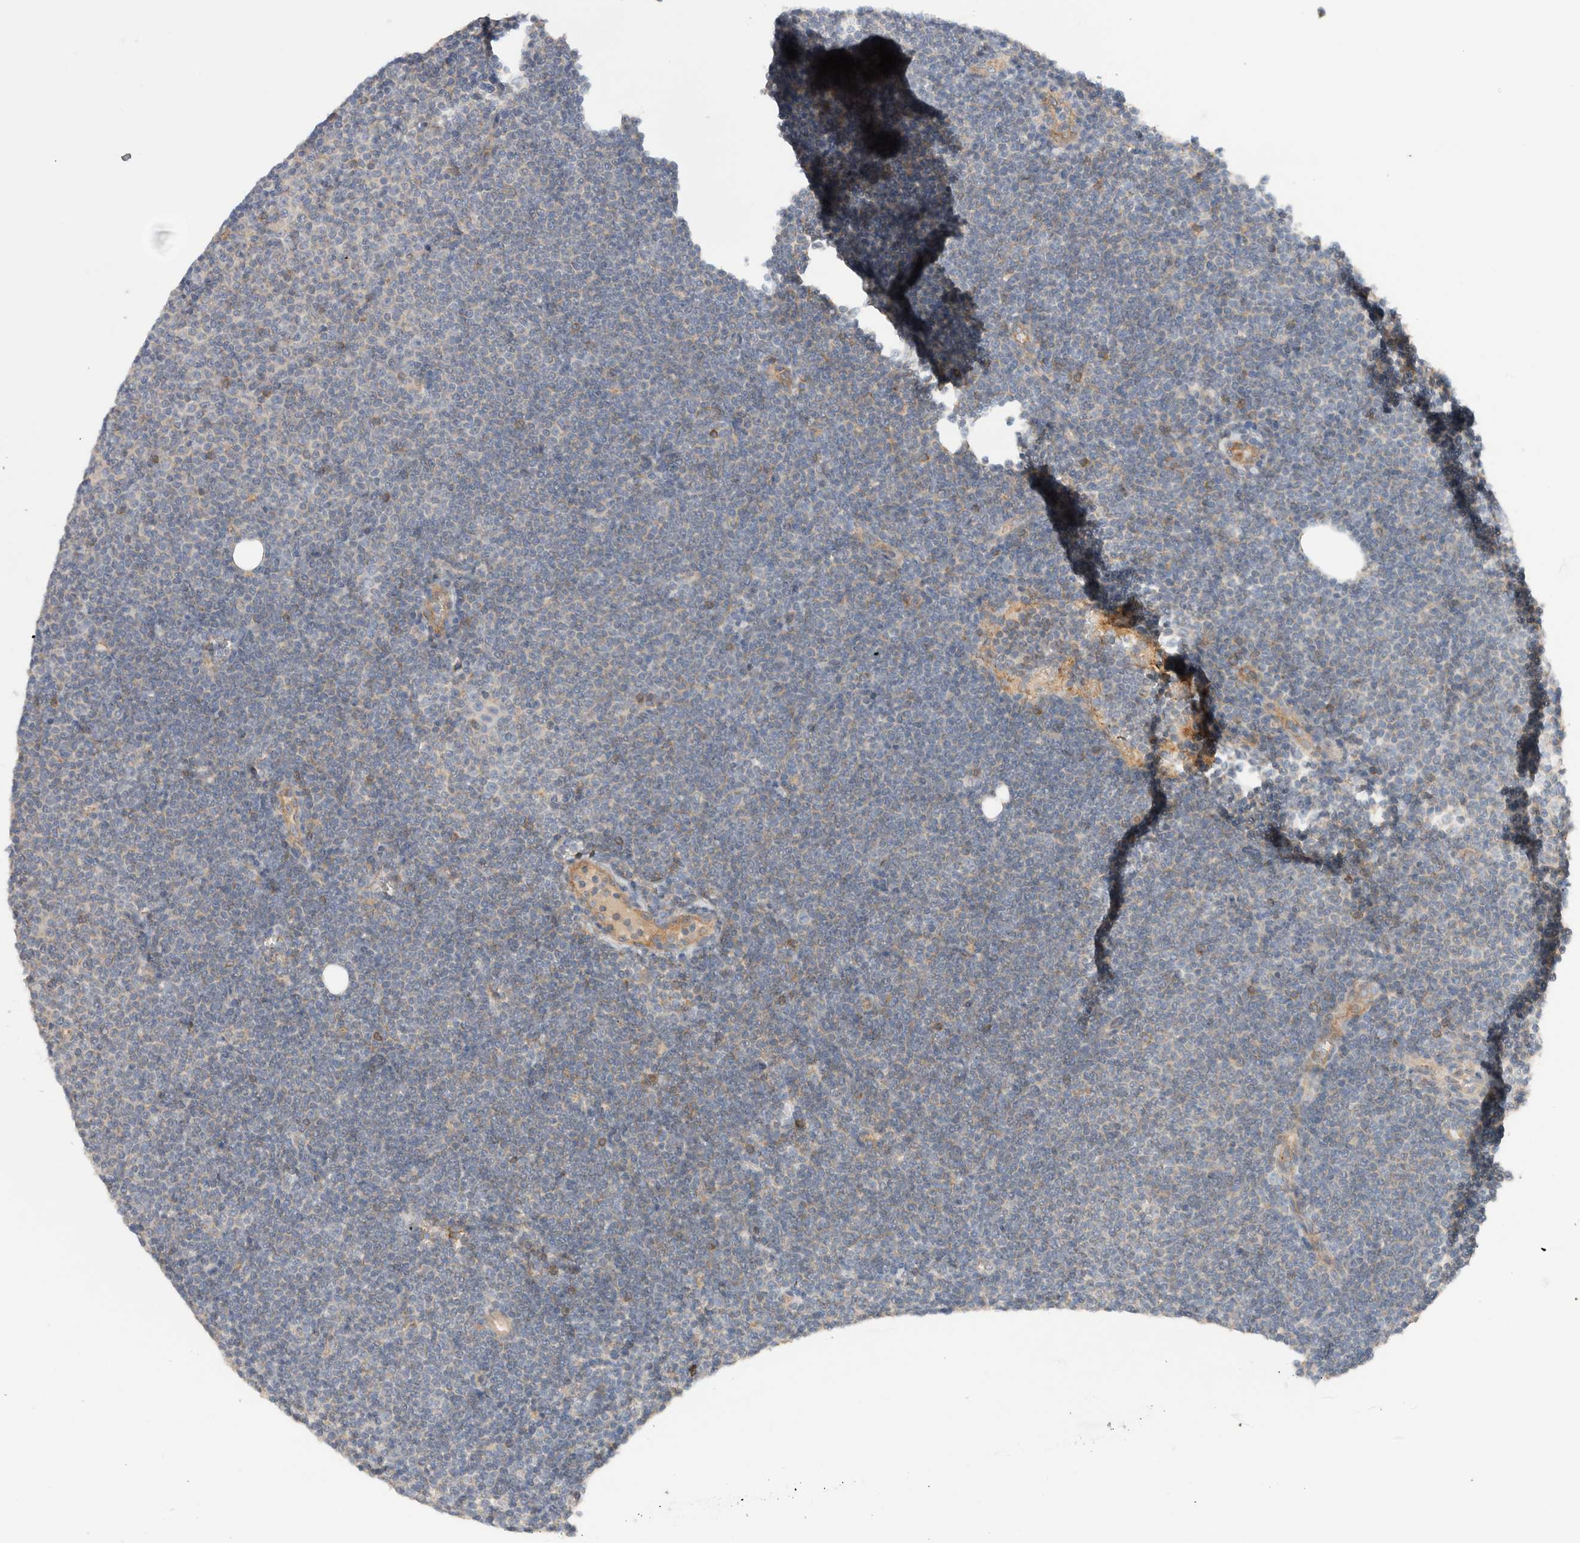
{"staining": {"intensity": "negative", "quantity": "none", "location": "none"}, "tissue": "lymphoma", "cell_type": "Tumor cells", "image_type": "cancer", "snomed": [{"axis": "morphology", "description": "Malignant lymphoma, non-Hodgkin's type, Low grade"}, {"axis": "topography", "description": "Lymph node"}], "caption": "Protein analysis of low-grade malignant lymphoma, non-Hodgkin's type demonstrates no significant staining in tumor cells. (Brightfield microscopy of DAB IHC at high magnification).", "gene": "SGK3", "patient": {"sex": "female", "age": 53}}